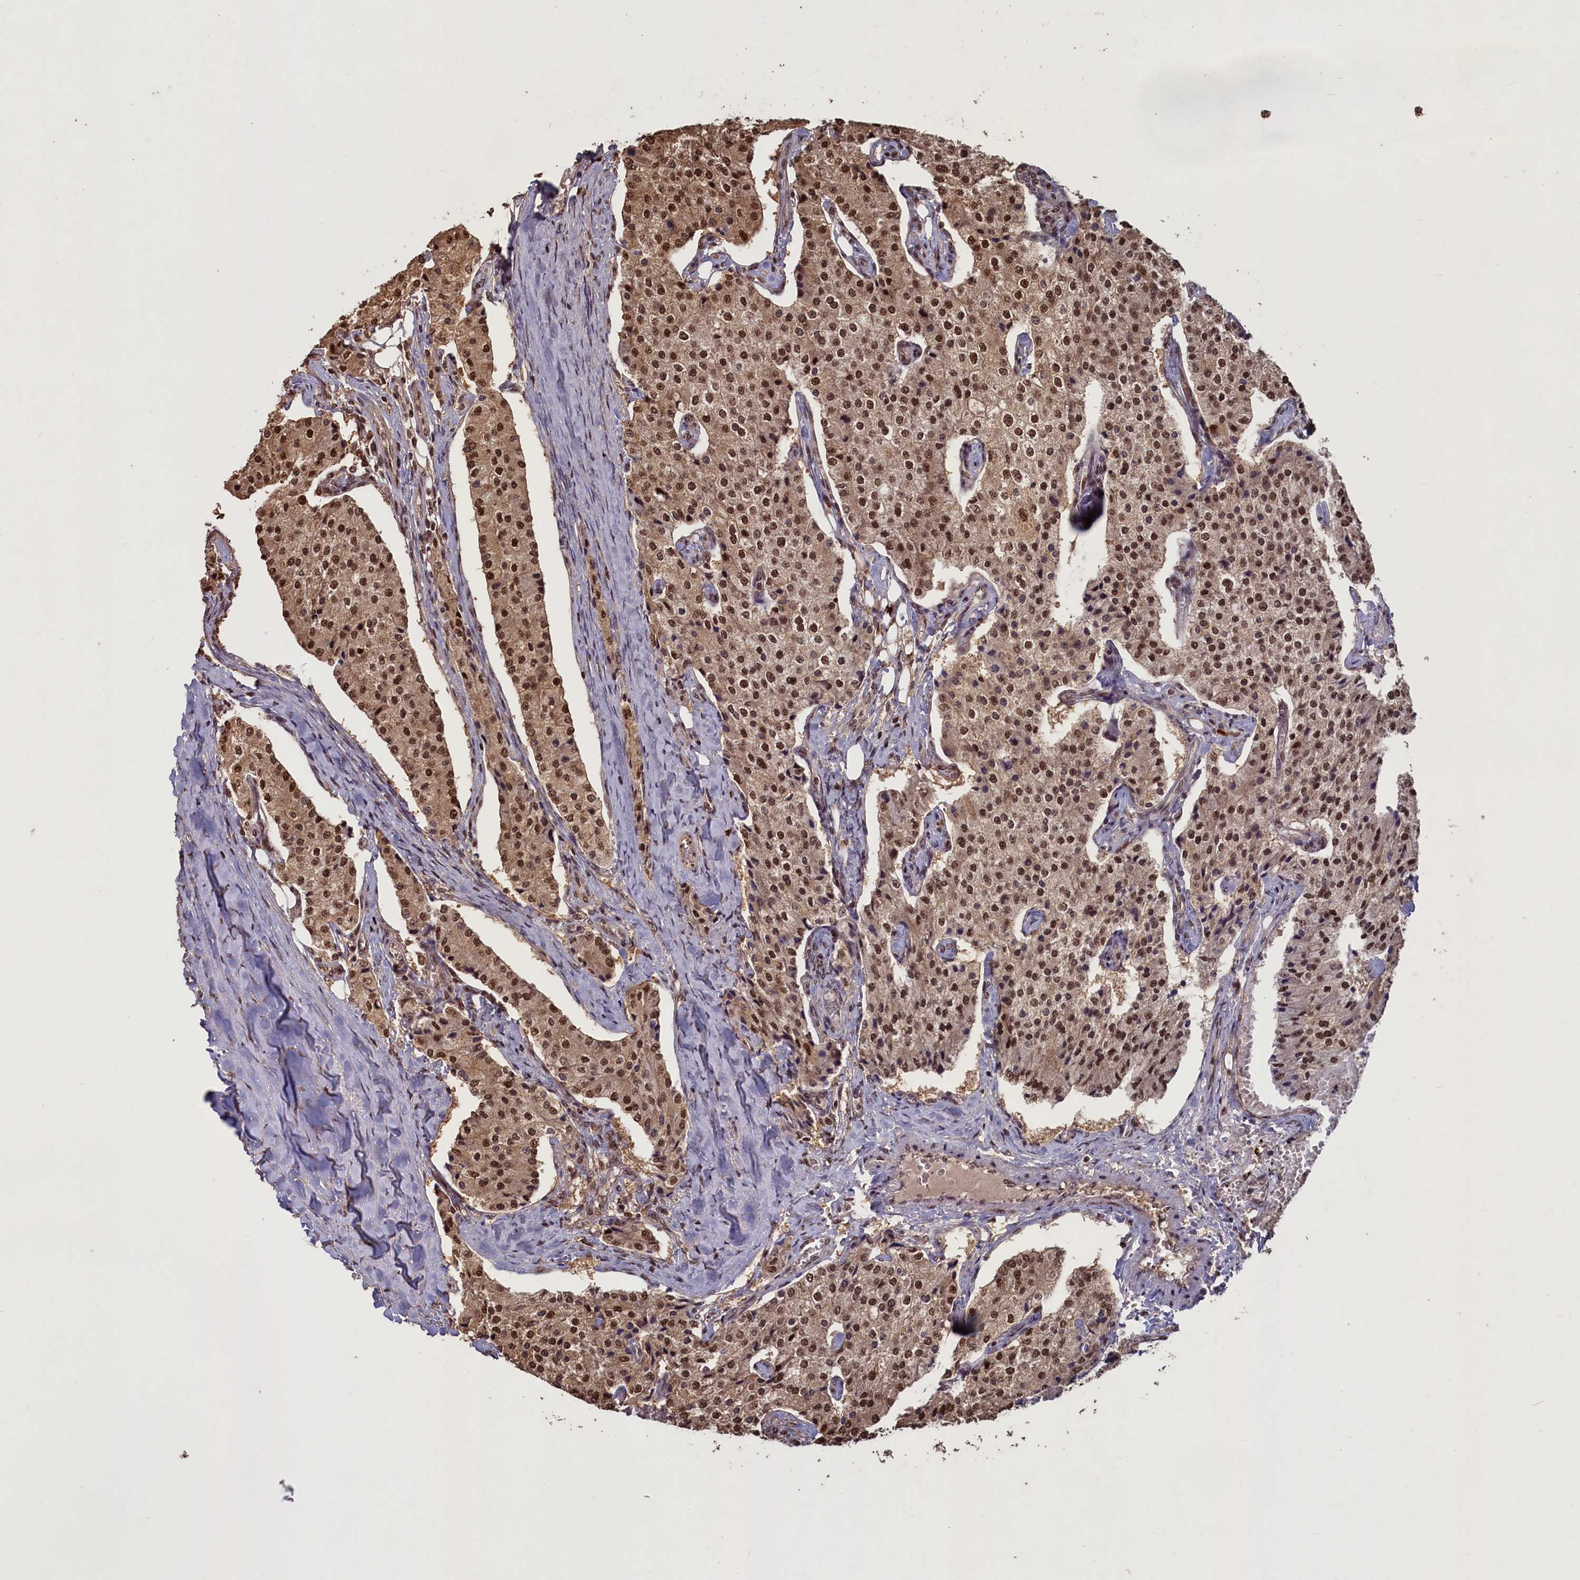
{"staining": {"intensity": "strong", "quantity": ">75%", "location": "nuclear"}, "tissue": "carcinoid", "cell_type": "Tumor cells", "image_type": "cancer", "snomed": [{"axis": "morphology", "description": "Carcinoid, malignant, NOS"}, {"axis": "topography", "description": "Colon"}], "caption": "An immunohistochemistry (IHC) histopathology image of tumor tissue is shown. Protein staining in brown highlights strong nuclear positivity in carcinoid within tumor cells. The staining was performed using DAB to visualize the protein expression in brown, while the nuclei were stained in blue with hematoxylin (Magnification: 20x).", "gene": "NAE1", "patient": {"sex": "female", "age": 52}}